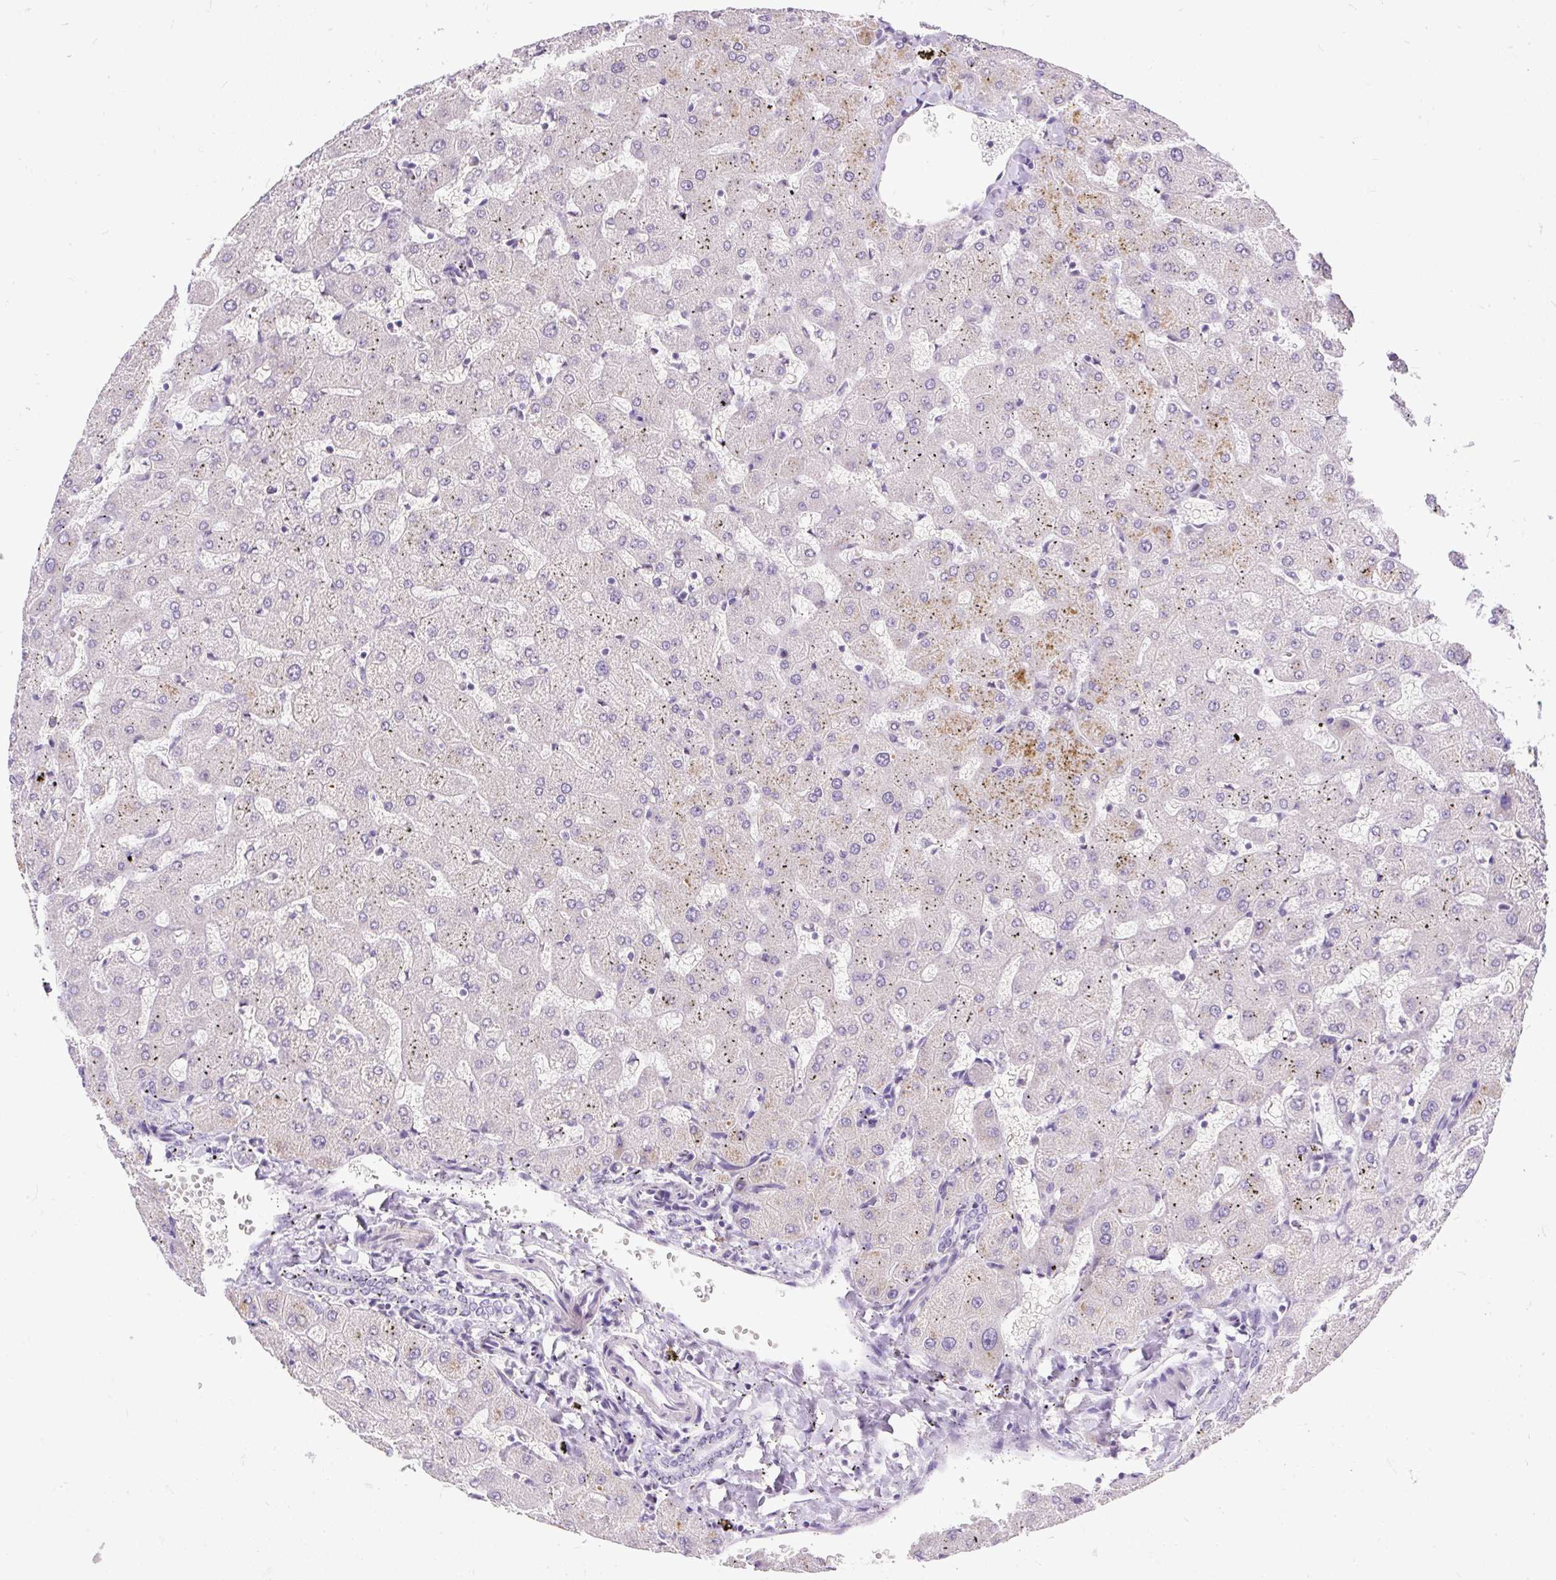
{"staining": {"intensity": "negative", "quantity": "none", "location": "none"}, "tissue": "liver", "cell_type": "Cholangiocytes", "image_type": "normal", "snomed": [{"axis": "morphology", "description": "Normal tissue, NOS"}, {"axis": "topography", "description": "Liver"}], "caption": "An immunohistochemistry (IHC) photomicrograph of benign liver is shown. There is no staining in cholangiocytes of liver.", "gene": "KRTAP20", "patient": {"sex": "female", "age": 63}}